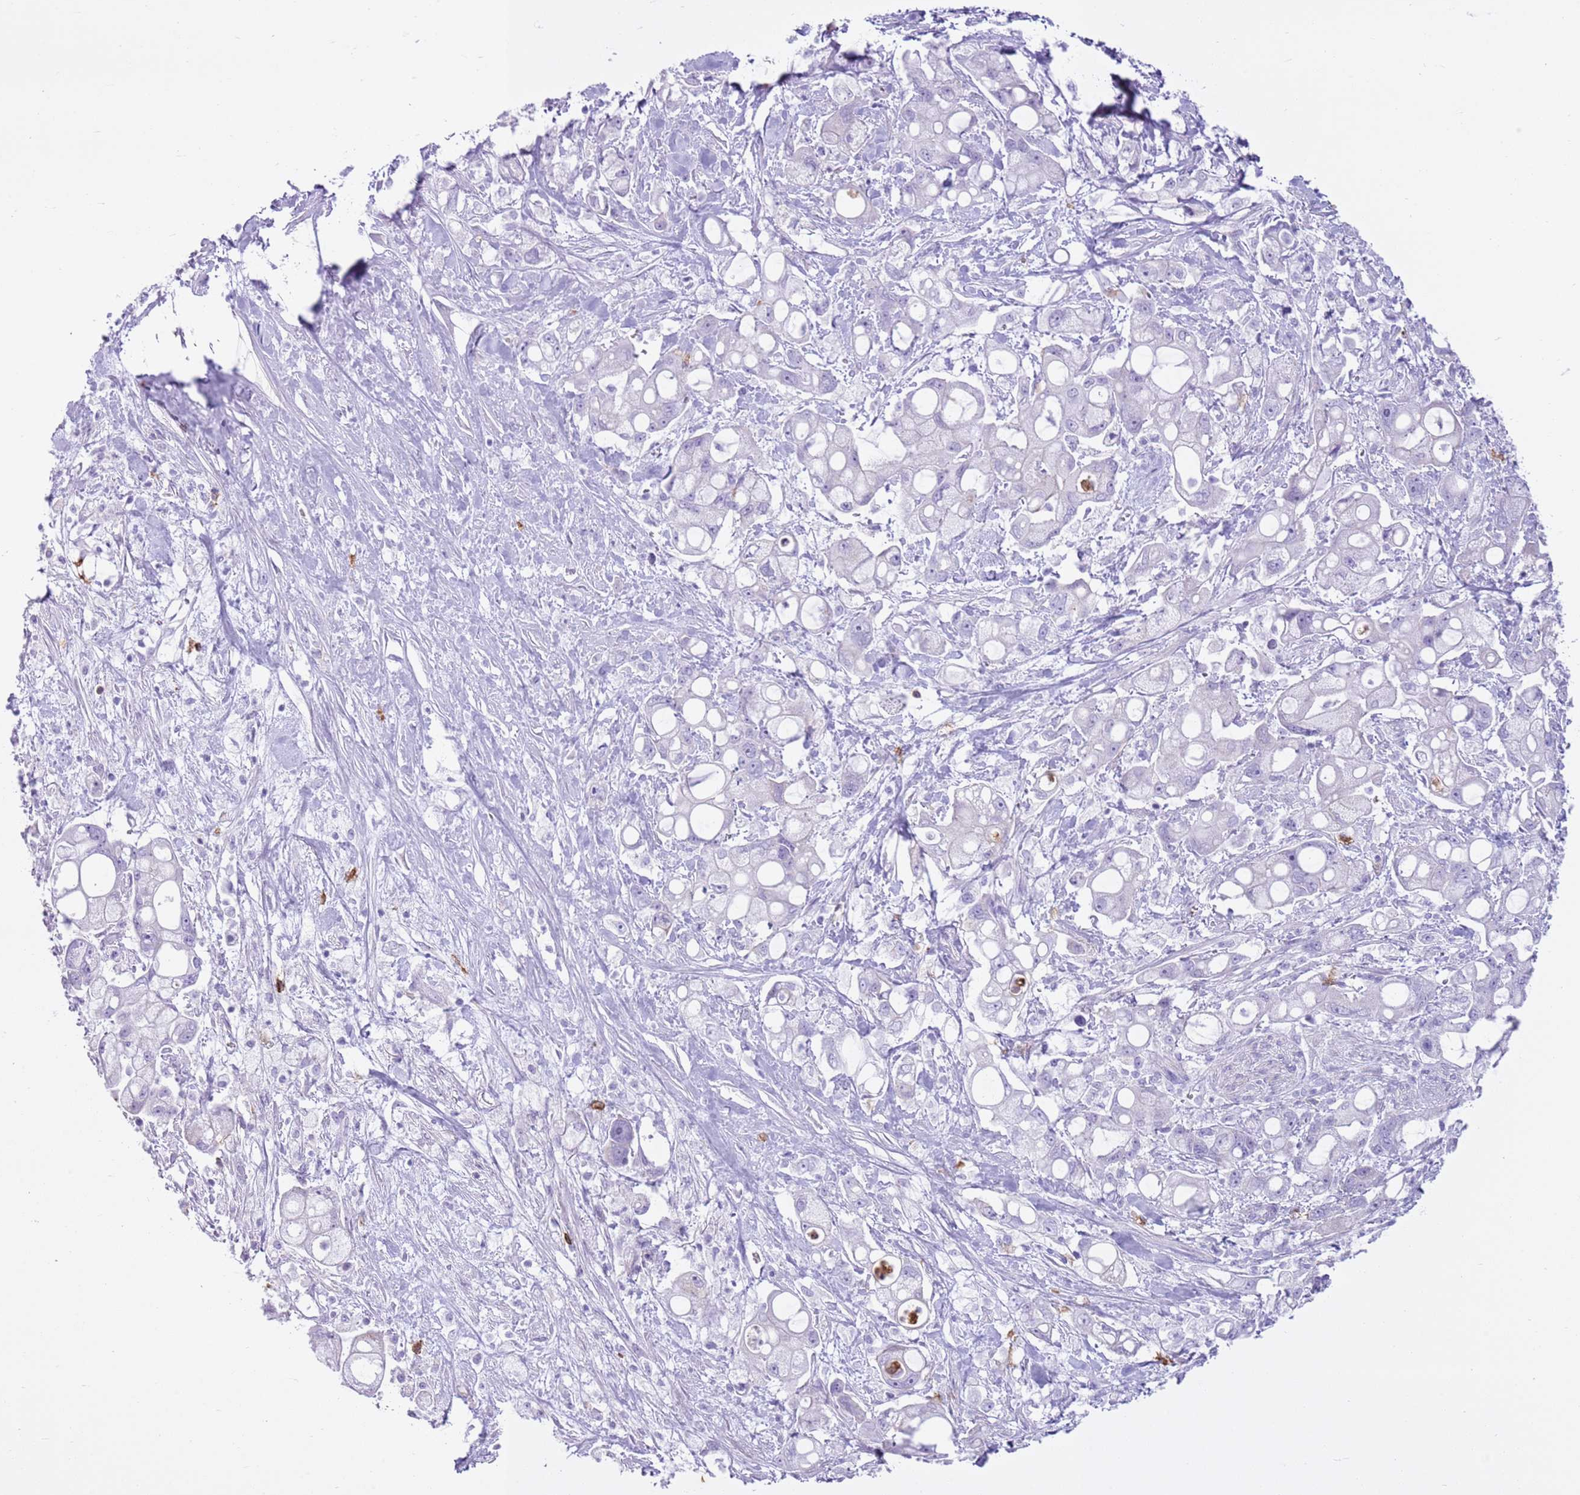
{"staining": {"intensity": "negative", "quantity": "none", "location": "none"}, "tissue": "pancreatic cancer", "cell_type": "Tumor cells", "image_type": "cancer", "snomed": [{"axis": "morphology", "description": "Adenocarcinoma, NOS"}, {"axis": "topography", "description": "Pancreas"}], "caption": "Adenocarcinoma (pancreatic) stained for a protein using immunohistochemistry displays no expression tumor cells.", "gene": "CD177", "patient": {"sex": "male", "age": 68}}